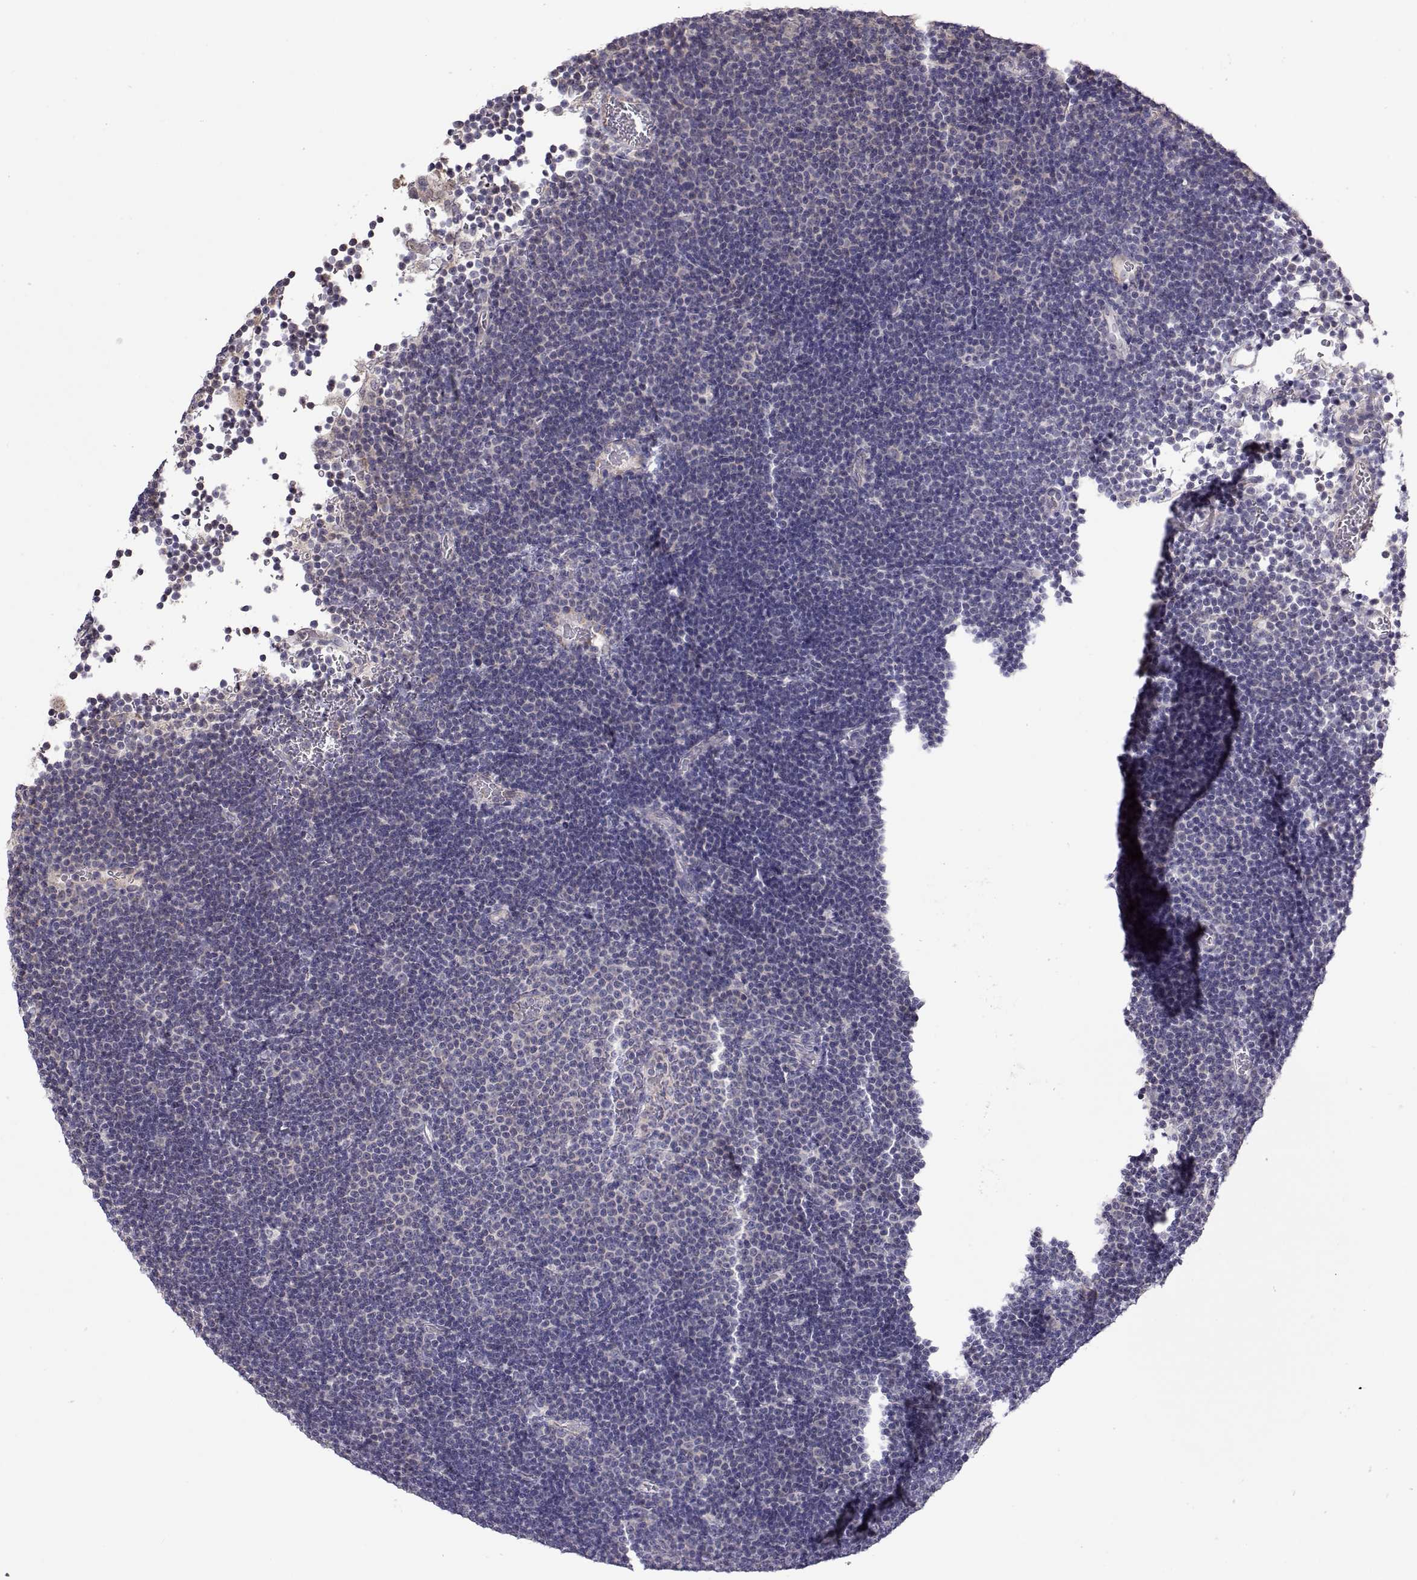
{"staining": {"intensity": "negative", "quantity": "none", "location": "none"}, "tissue": "lymphoma", "cell_type": "Tumor cells", "image_type": "cancer", "snomed": [{"axis": "morphology", "description": "Malignant lymphoma, non-Hodgkin's type, Low grade"}, {"axis": "topography", "description": "Brain"}], "caption": "Immunohistochemical staining of human low-grade malignant lymphoma, non-Hodgkin's type shows no significant staining in tumor cells.", "gene": "NCAM2", "patient": {"sex": "female", "age": 66}}